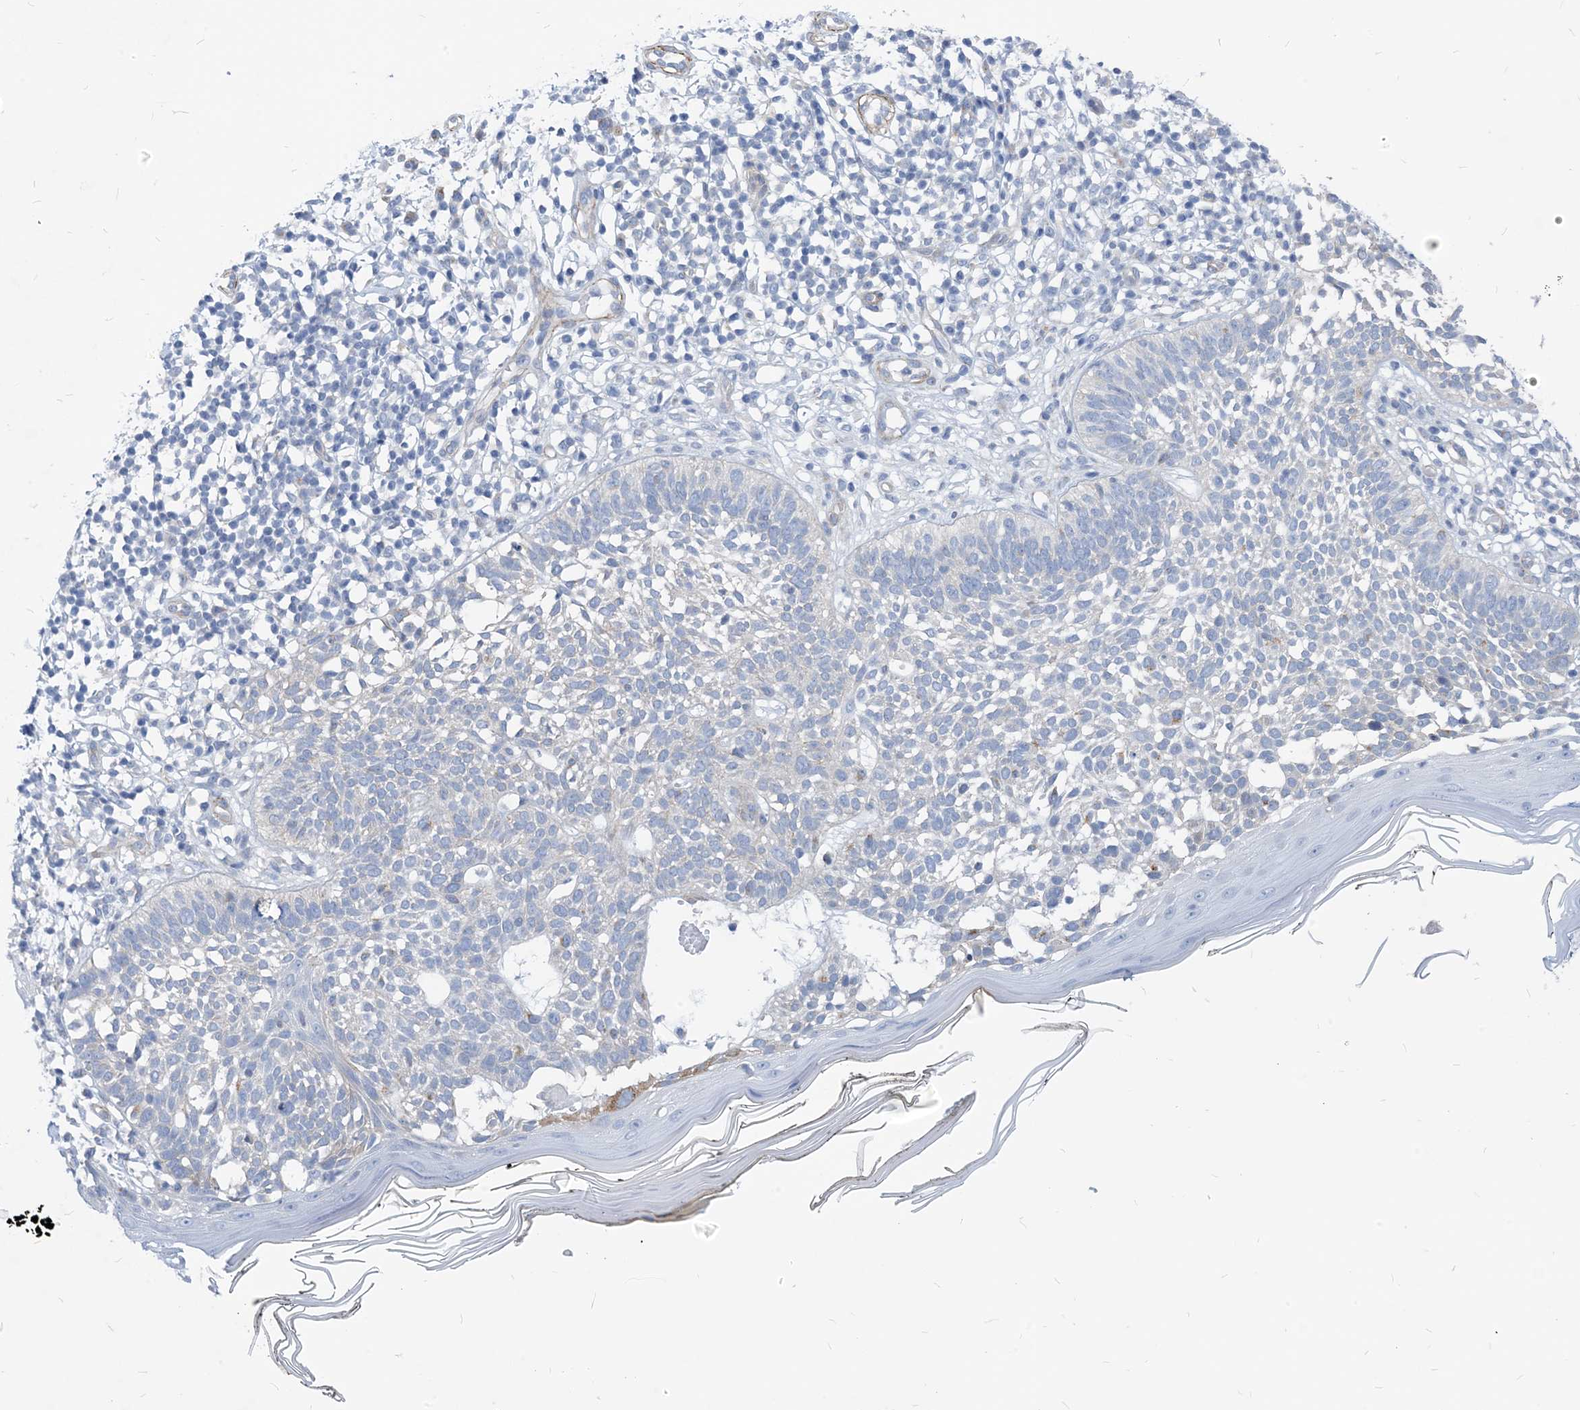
{"staining": {"intensity": "weak", "quantity": "<25%", "location": "cytoplasmic/membranous"}, "tissue": "skin cancer", "cell_type": "Tumor cells", "image_type": "cancer", "snomed": [{"axis": "morphology", "description": "Basal cell carcinoma"}, {"axis": "topography", "description": "Skin"}], "caption": "IHC image of neoplastic tissue: skin cancer (basal cell carcinoma) stained with DAB demonstrates no significant protein positivity in tumor cells. Brightfield microscopy of IHC stained with DAB (3,3'-diaminobenzidine) (brown) and hematoxylin (blue), captured at high magnification.", "gene": "PLEKHA3", "patient": {"sex": "female", "age": 64}}